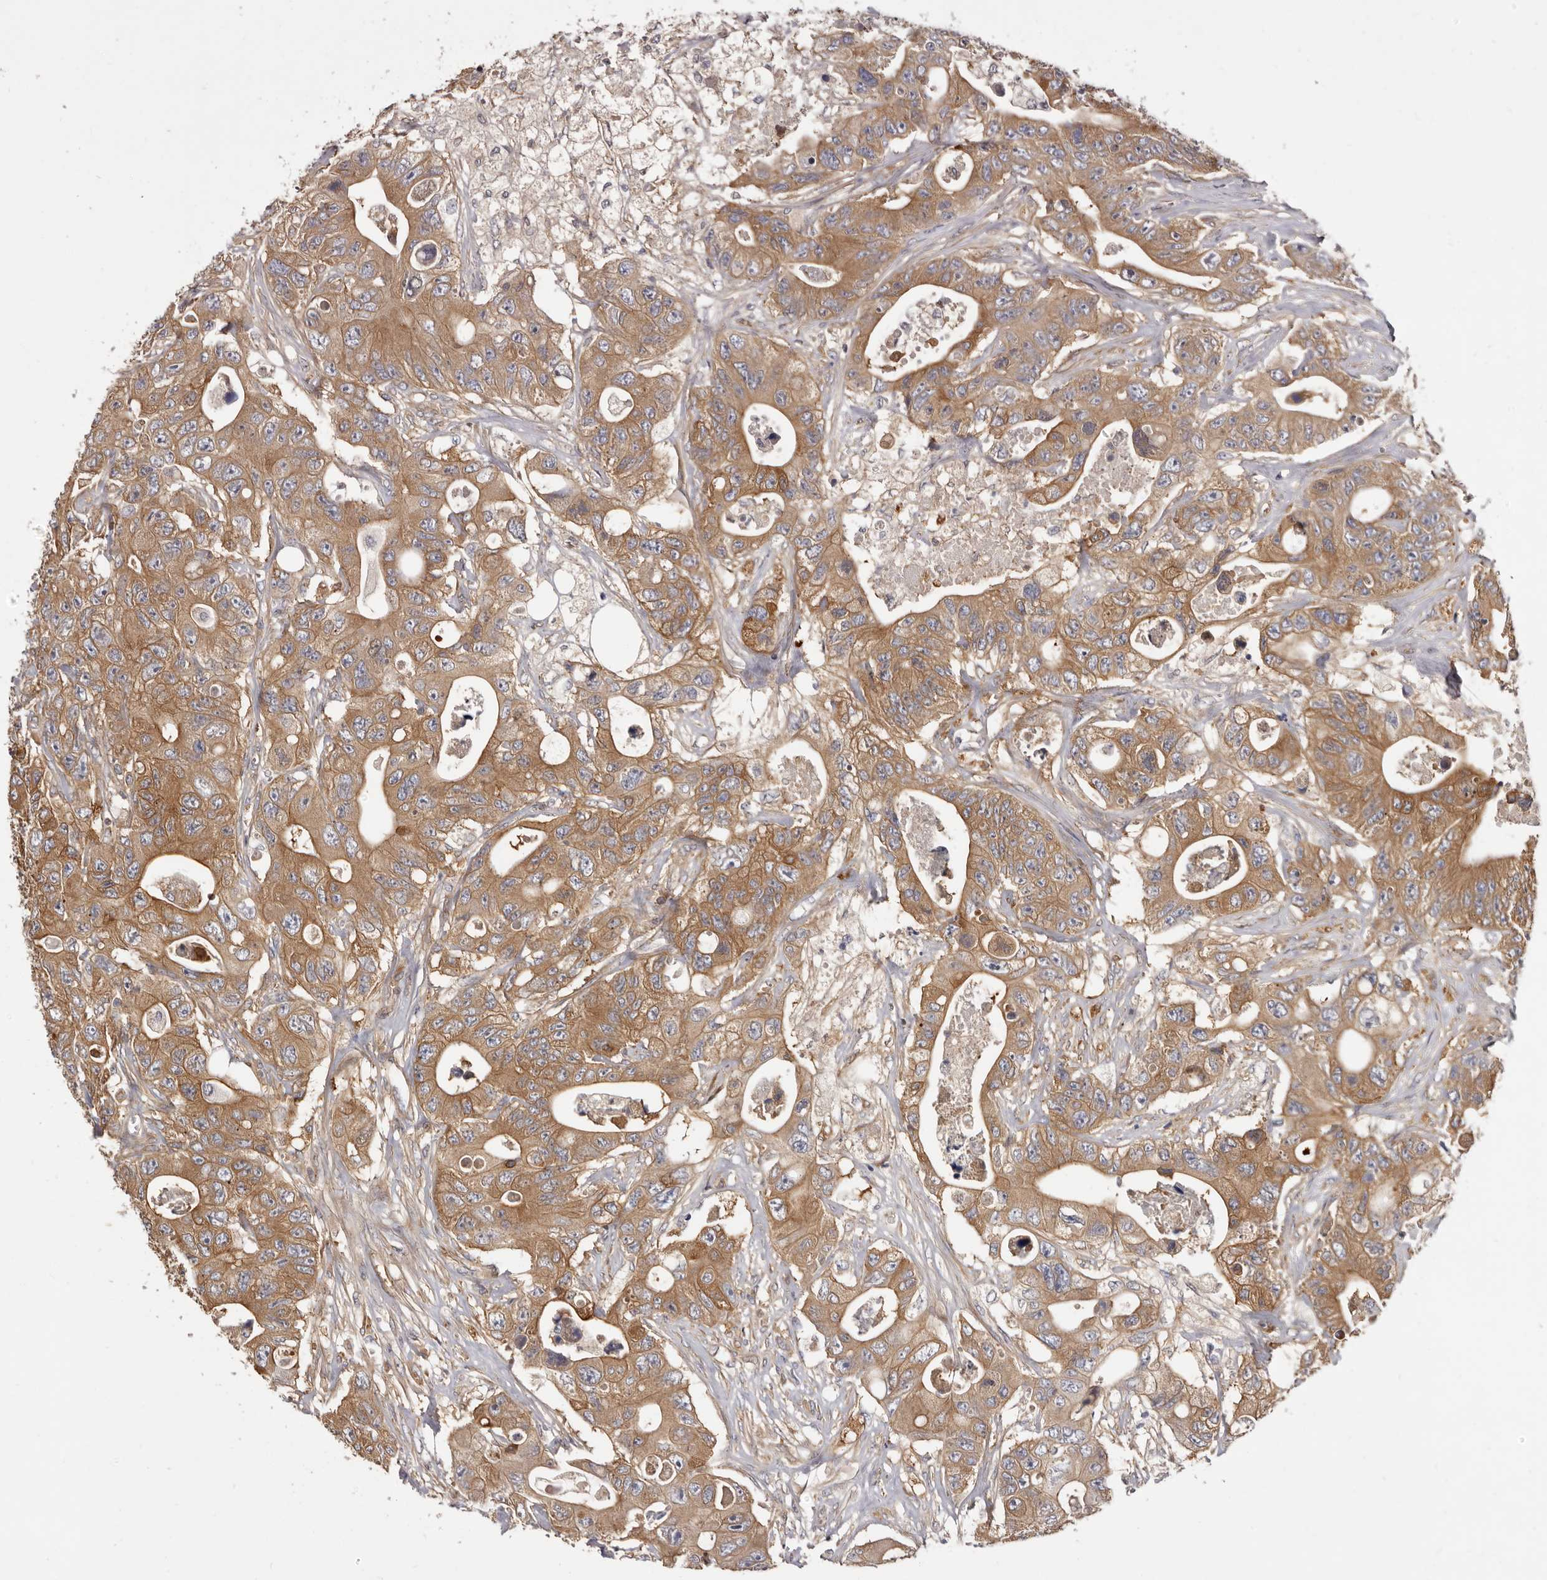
{"staining": {"intensity": "moderate", "quantity": ">75%", "location": "cytoplasmic/membranous"}, "tissue": "colorectal cancer", "cell_type": "Tumor cells", "image_type": "cancer", "snomed": [{"axis": "morphology", "description": "Adenocarcinoma, NOS"}, {"axis": "topography", "description": "Colon"}], "caption": "Immunohistochemical staining of human colorectal cancer (adenocarcinoma) exhibits medium levels of moderate cytoplasmic/membranous staining in approximately >75% of tumor cells. The protein of interest is shown in brown color, while the nuclei are stained blue.", "gene": "ADAMTS20", "patient": {"sex": "female", "age": 46}}